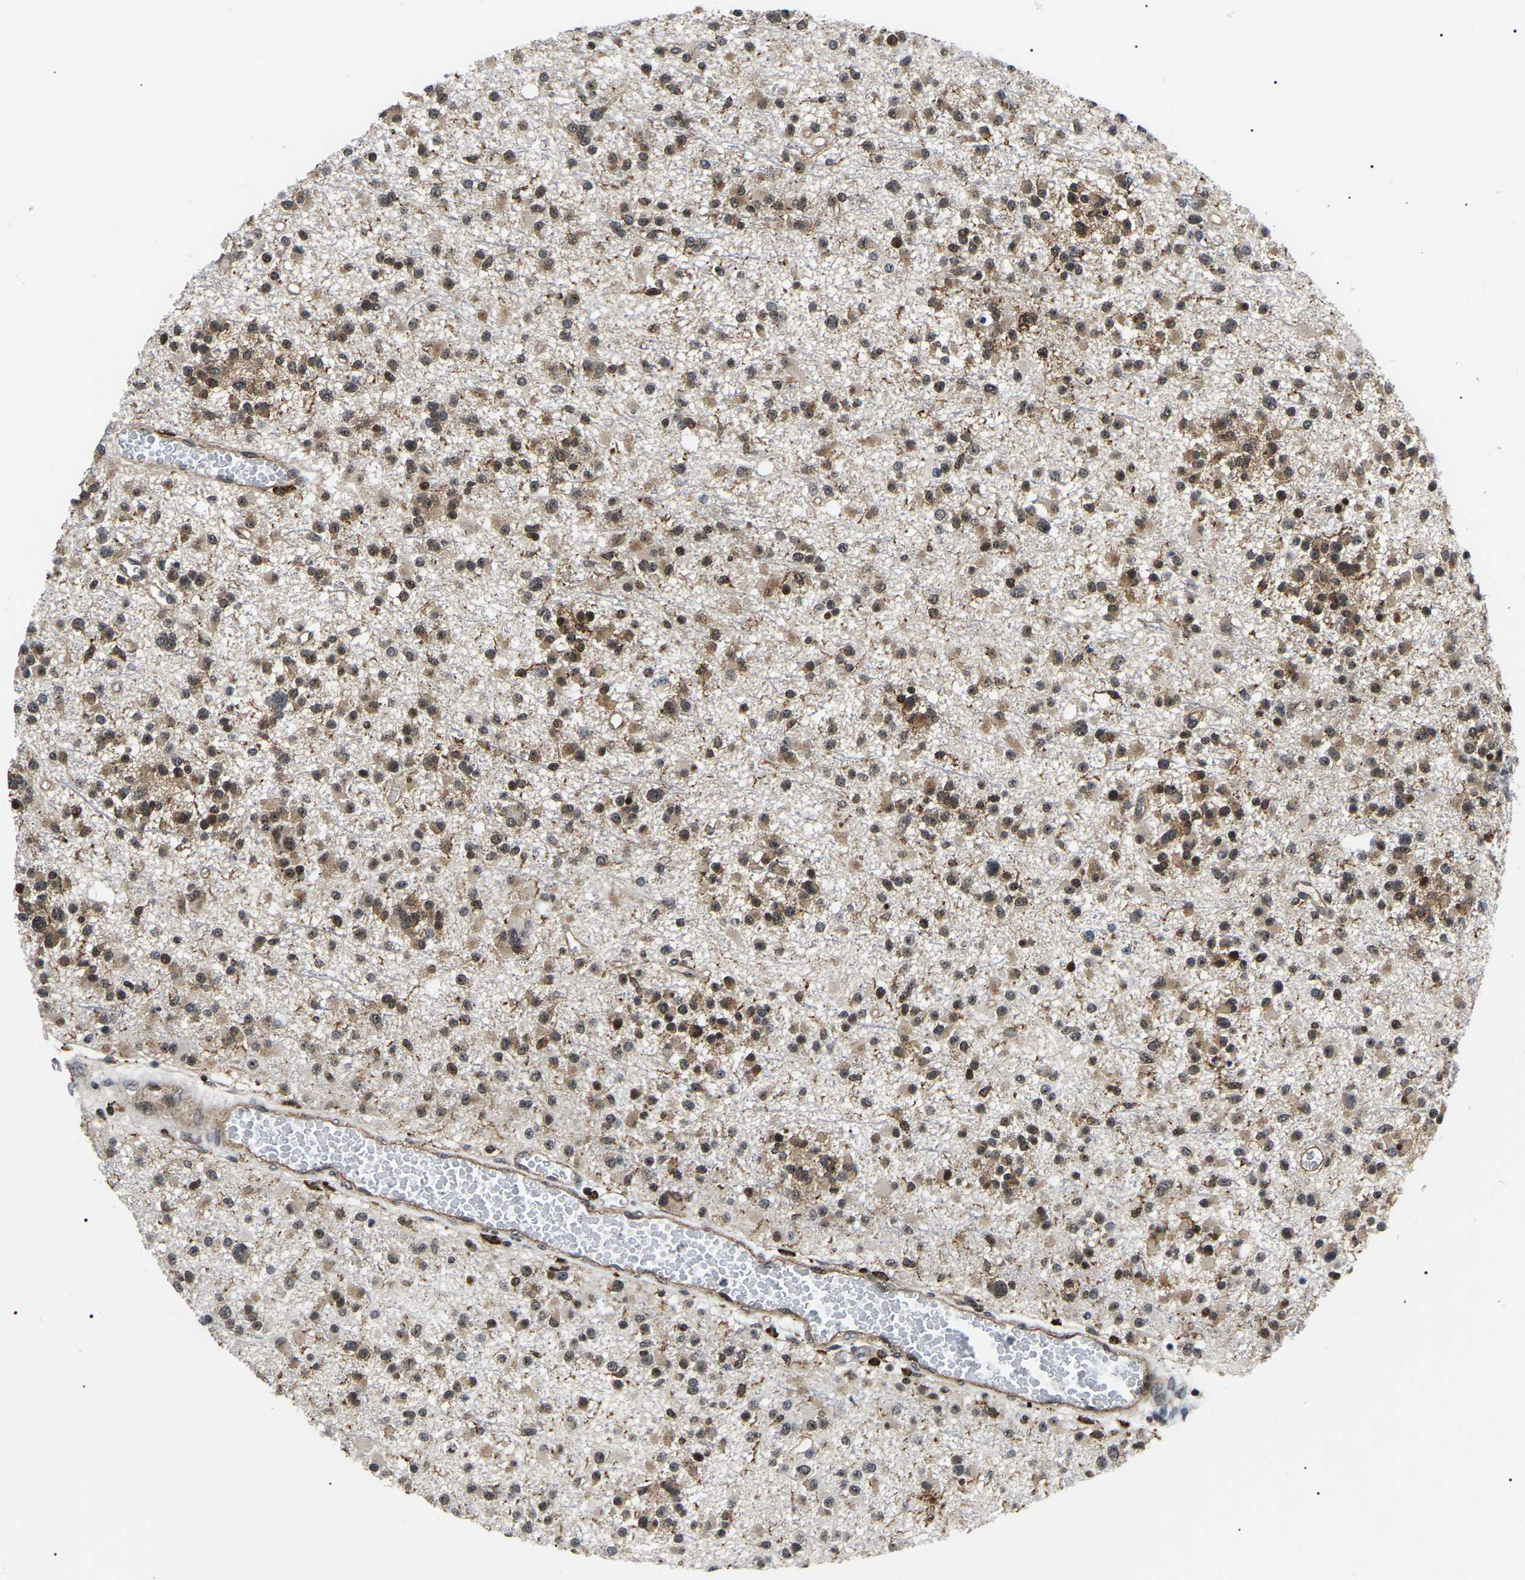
{"staining": {"intensity": "moderate", "quantity": ">75%", "location": "cytoplasmic/membranous,nuclear"}, "tissue": "glioma", "cell_type": "Tumor cells", "image_type": "cancer", "snomed": [{"axis": "morphology", "description": "Glioma, malignant, Low grade"}, {"axis": "topography", "description": "Brain"}], "caption": "Malignant glioma (low-grade) stained for a protein (brown) shows moderate cytoplasmic/membranous and nuclear positive expression in about >75% of tumor cells.", "gene": "RRP1B", "patient": {"sex": "female", "age": 22}}